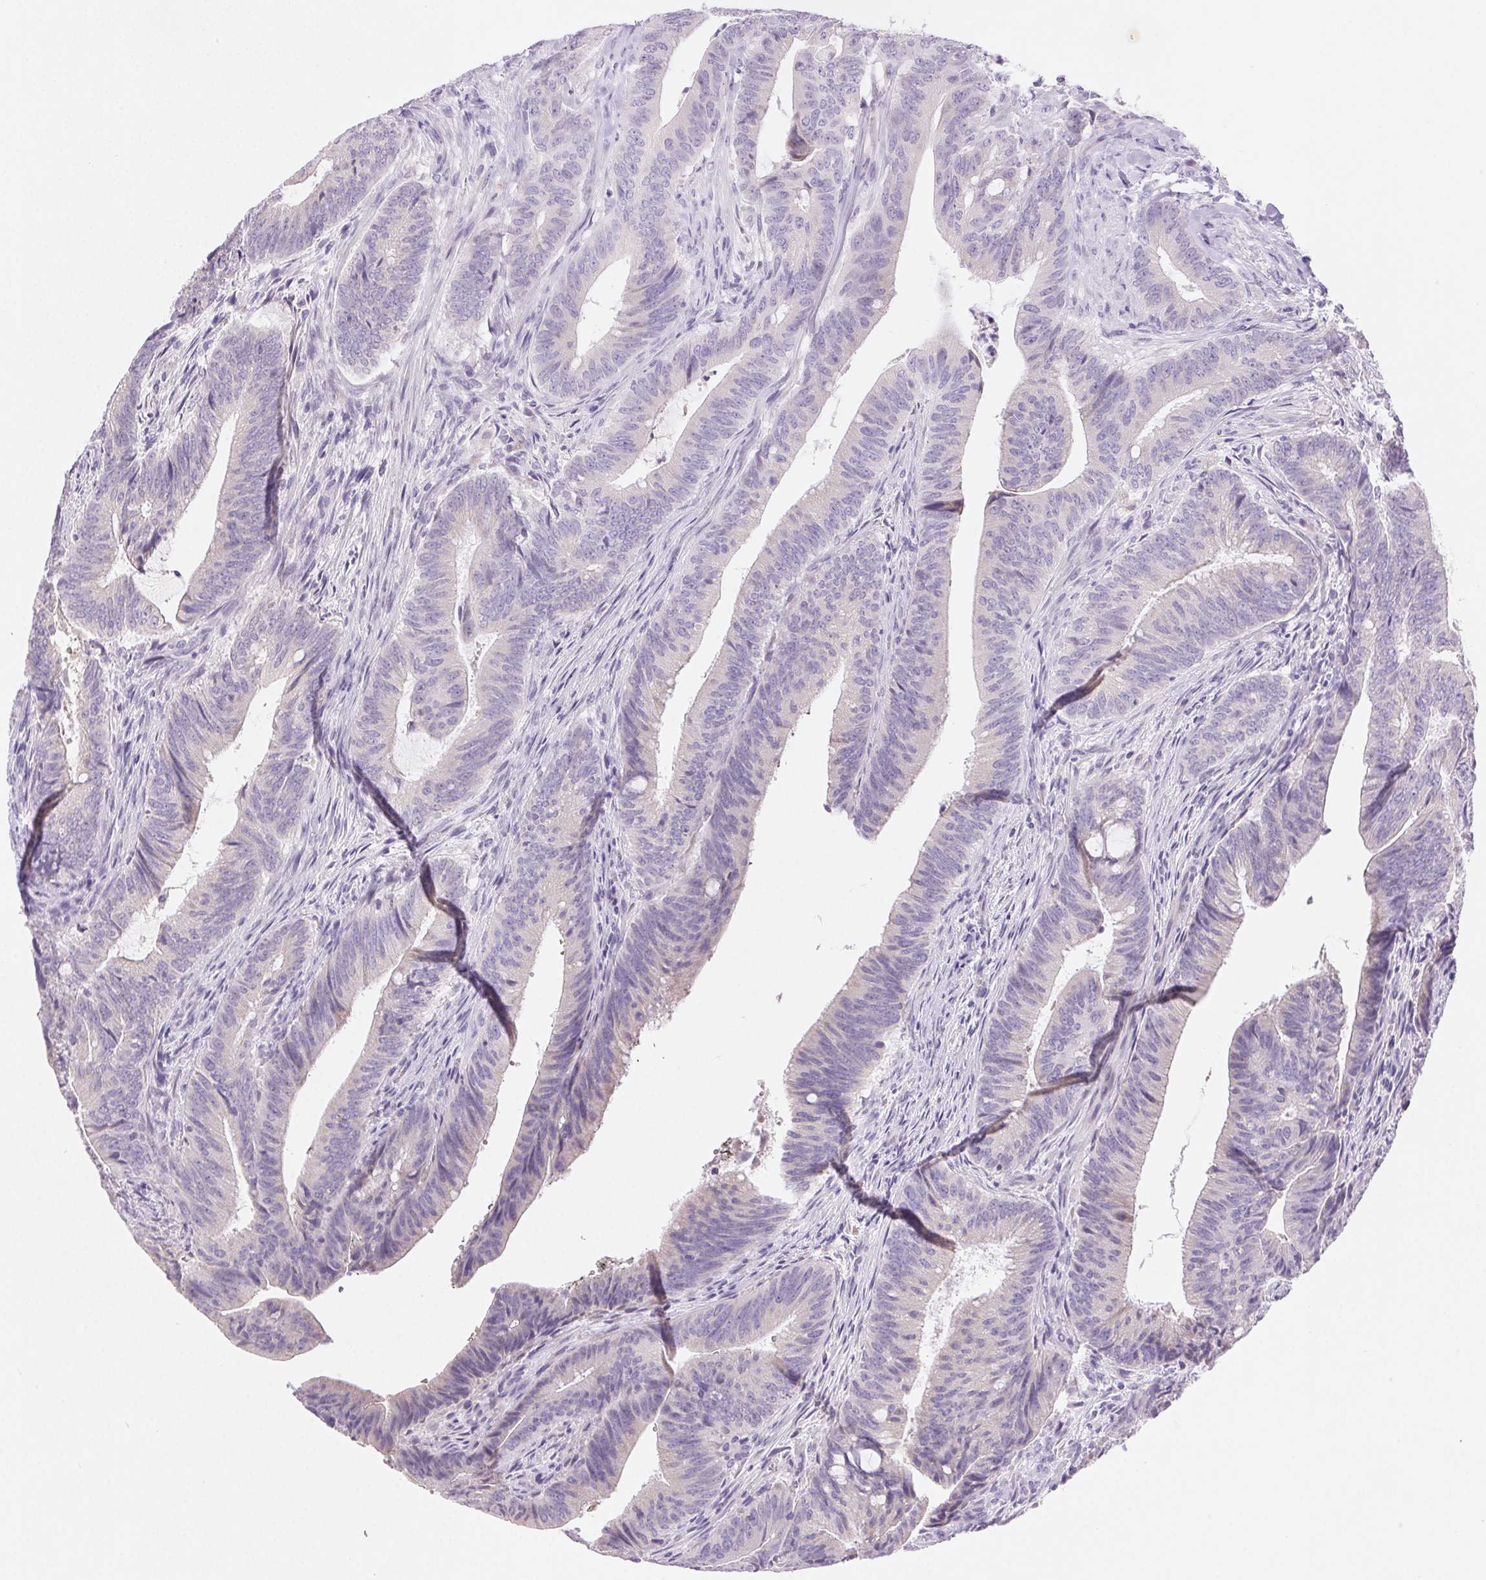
{"staining": {"intensity": "negative", "quantity": "none", "location": "none"}, "tissue": "colorectal cancer", "cell_type": "Tumor cells", "image_type": "cancer", "snomed": [{"axis": "morphology", "description": "Adenocarcinoma, NOS"}, {"axis": "topography", "description": "Colon"}], "caption": "A high-resolution image shows immunohistochemistry staining of colorectal adenocarcinoma, which demonstrates no significant staining in tumor cells. (IHC, brightfield microscopy, high magnification).", "gene": "ARHGAP11B", "patient": {"sex": "female", "age": 43}}